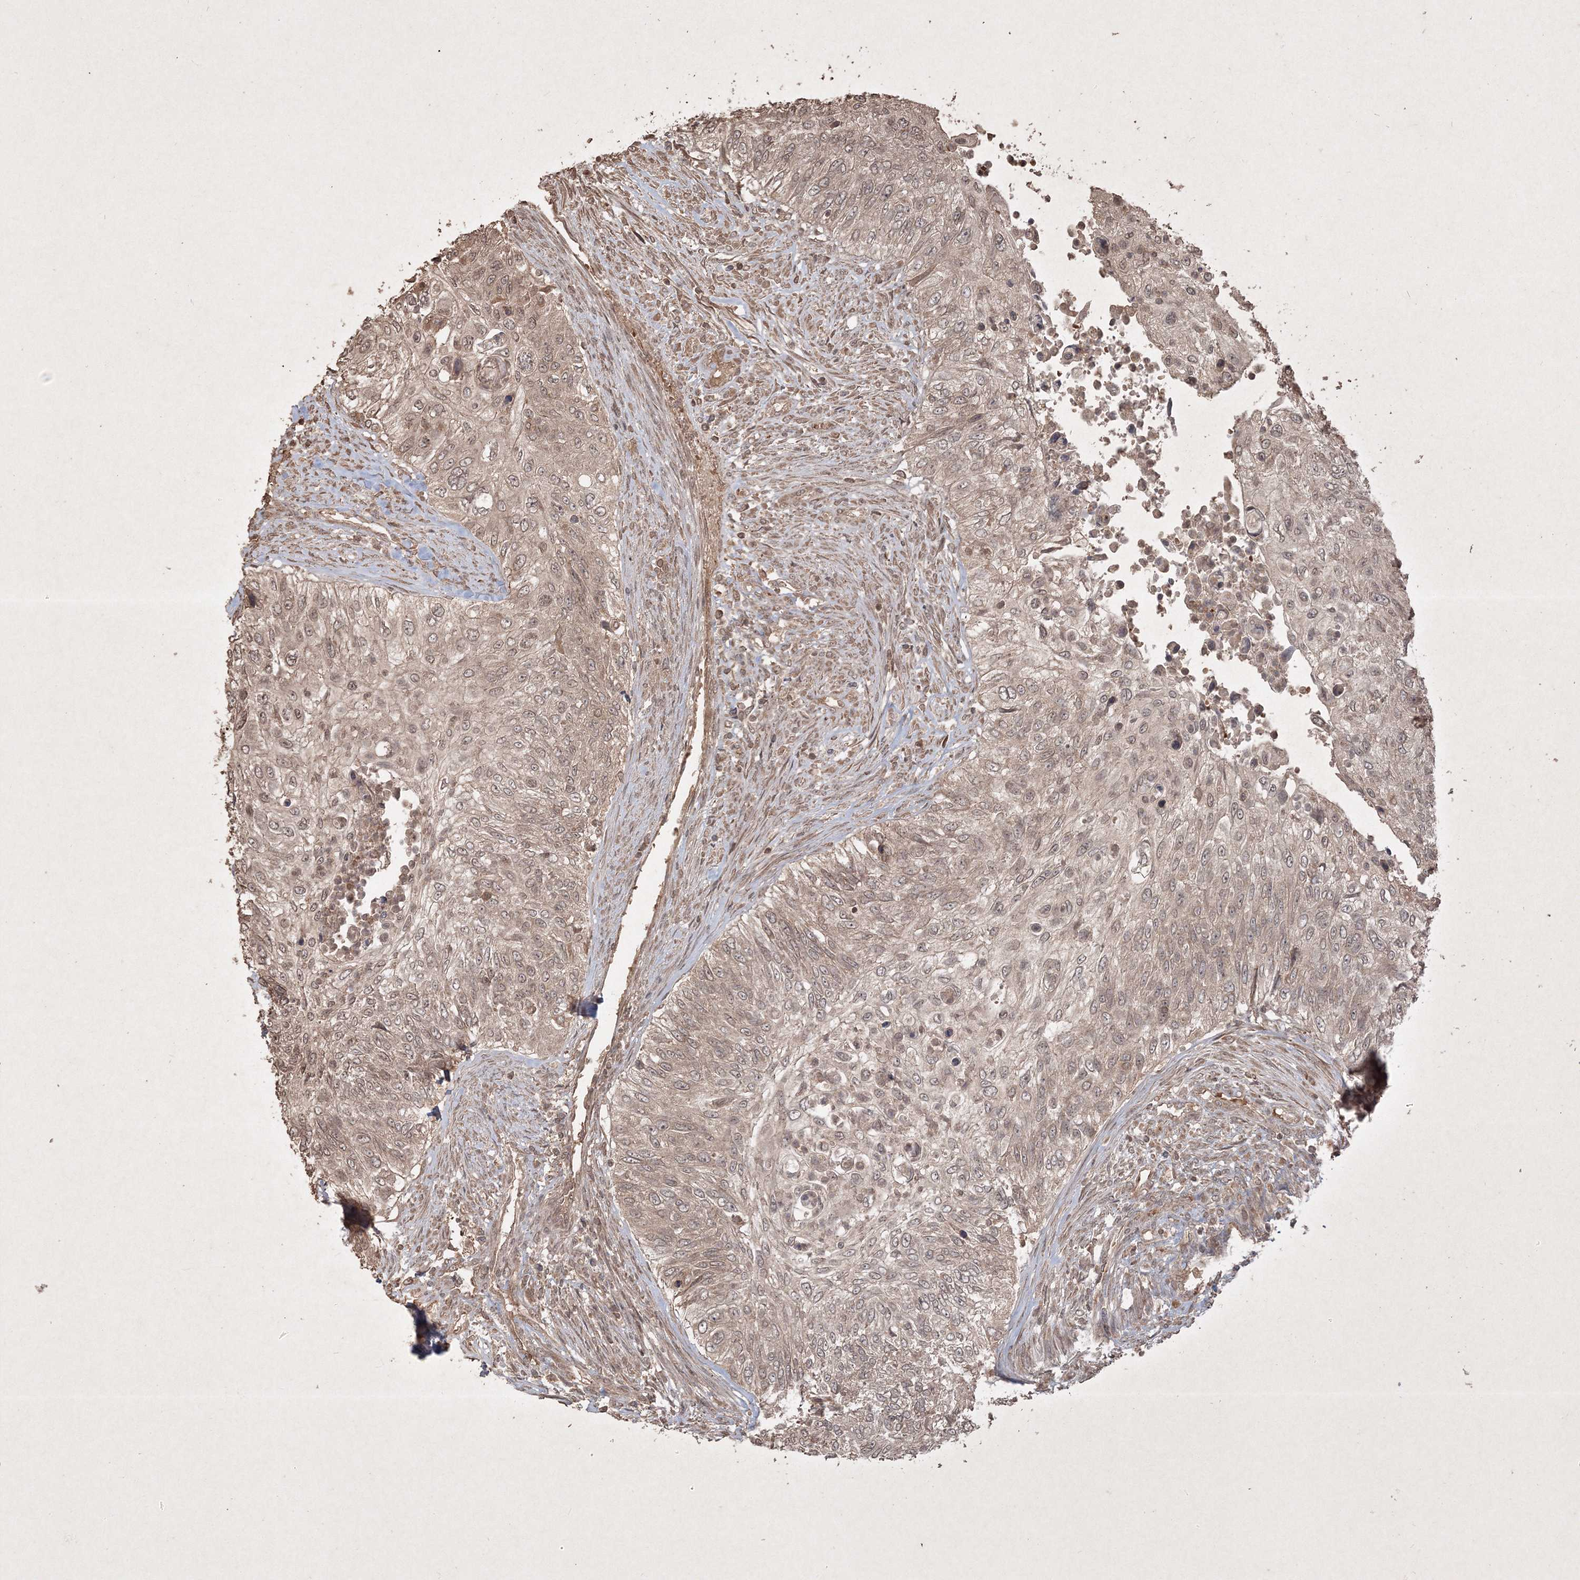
{"staining": {"intensity": "weak", "quantity": ">75%", "location": "cytoplasmic/membranous"}, "tissue": "urothelial cancer", "cell_type": "Tumor cells", "image_type": "cancer", "snomed": [{"axis": "morphology", "description": "Urothelial carcinoma, High grade"}, {"axis": "topography", "description": "Urinary bladder"}], "caption": "A brown stain labels weak cytoplasmic/membranous expression of a protein in urothelial cancer tumor cells.", "gene": "PELI3", "patient": {"sex": "female", "age": 60}}